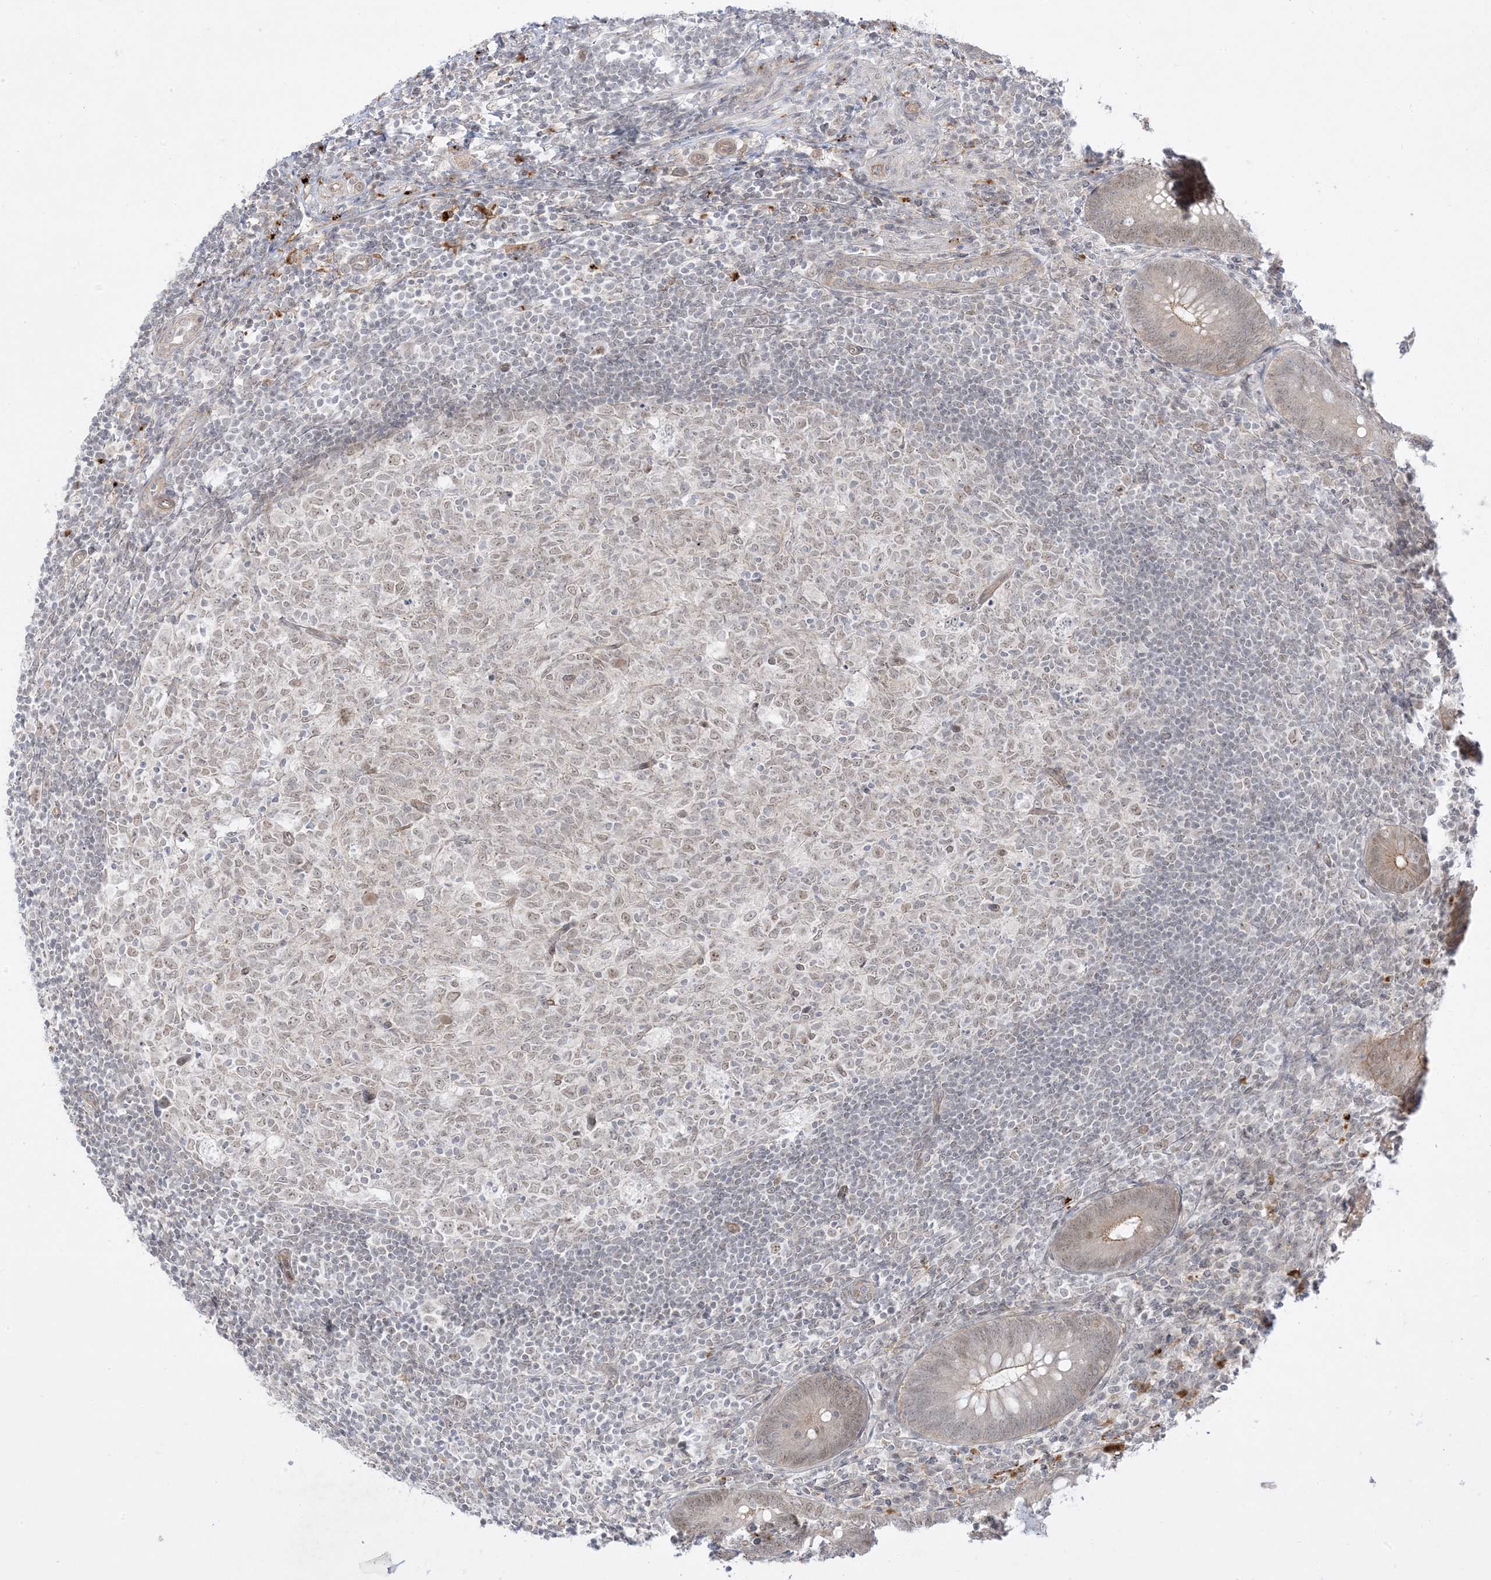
{"staining": {"intensity": "moderate", "quantity": ">75%", "location": "cytoplasmic/membranous,nuclear"}, "tissue": "appendix", "cell_type": "Glandular cells", "image_type": "normal", "snomed": [{"axis": "morphology", "description": "Normal tissue, NOS"}, {"axis": "topography", "description": "Appendix"}], "caption": "The histopathology image displays a brown stain indicating the presence of a protein in the cytoplasmic/membranous,nuclear of glandular cells in appendix. (brown staining indicates protein expression, while blue staining denotes nuclei).", "gene": "PTK6", "patient": {"sex": "male", "age": 14}}